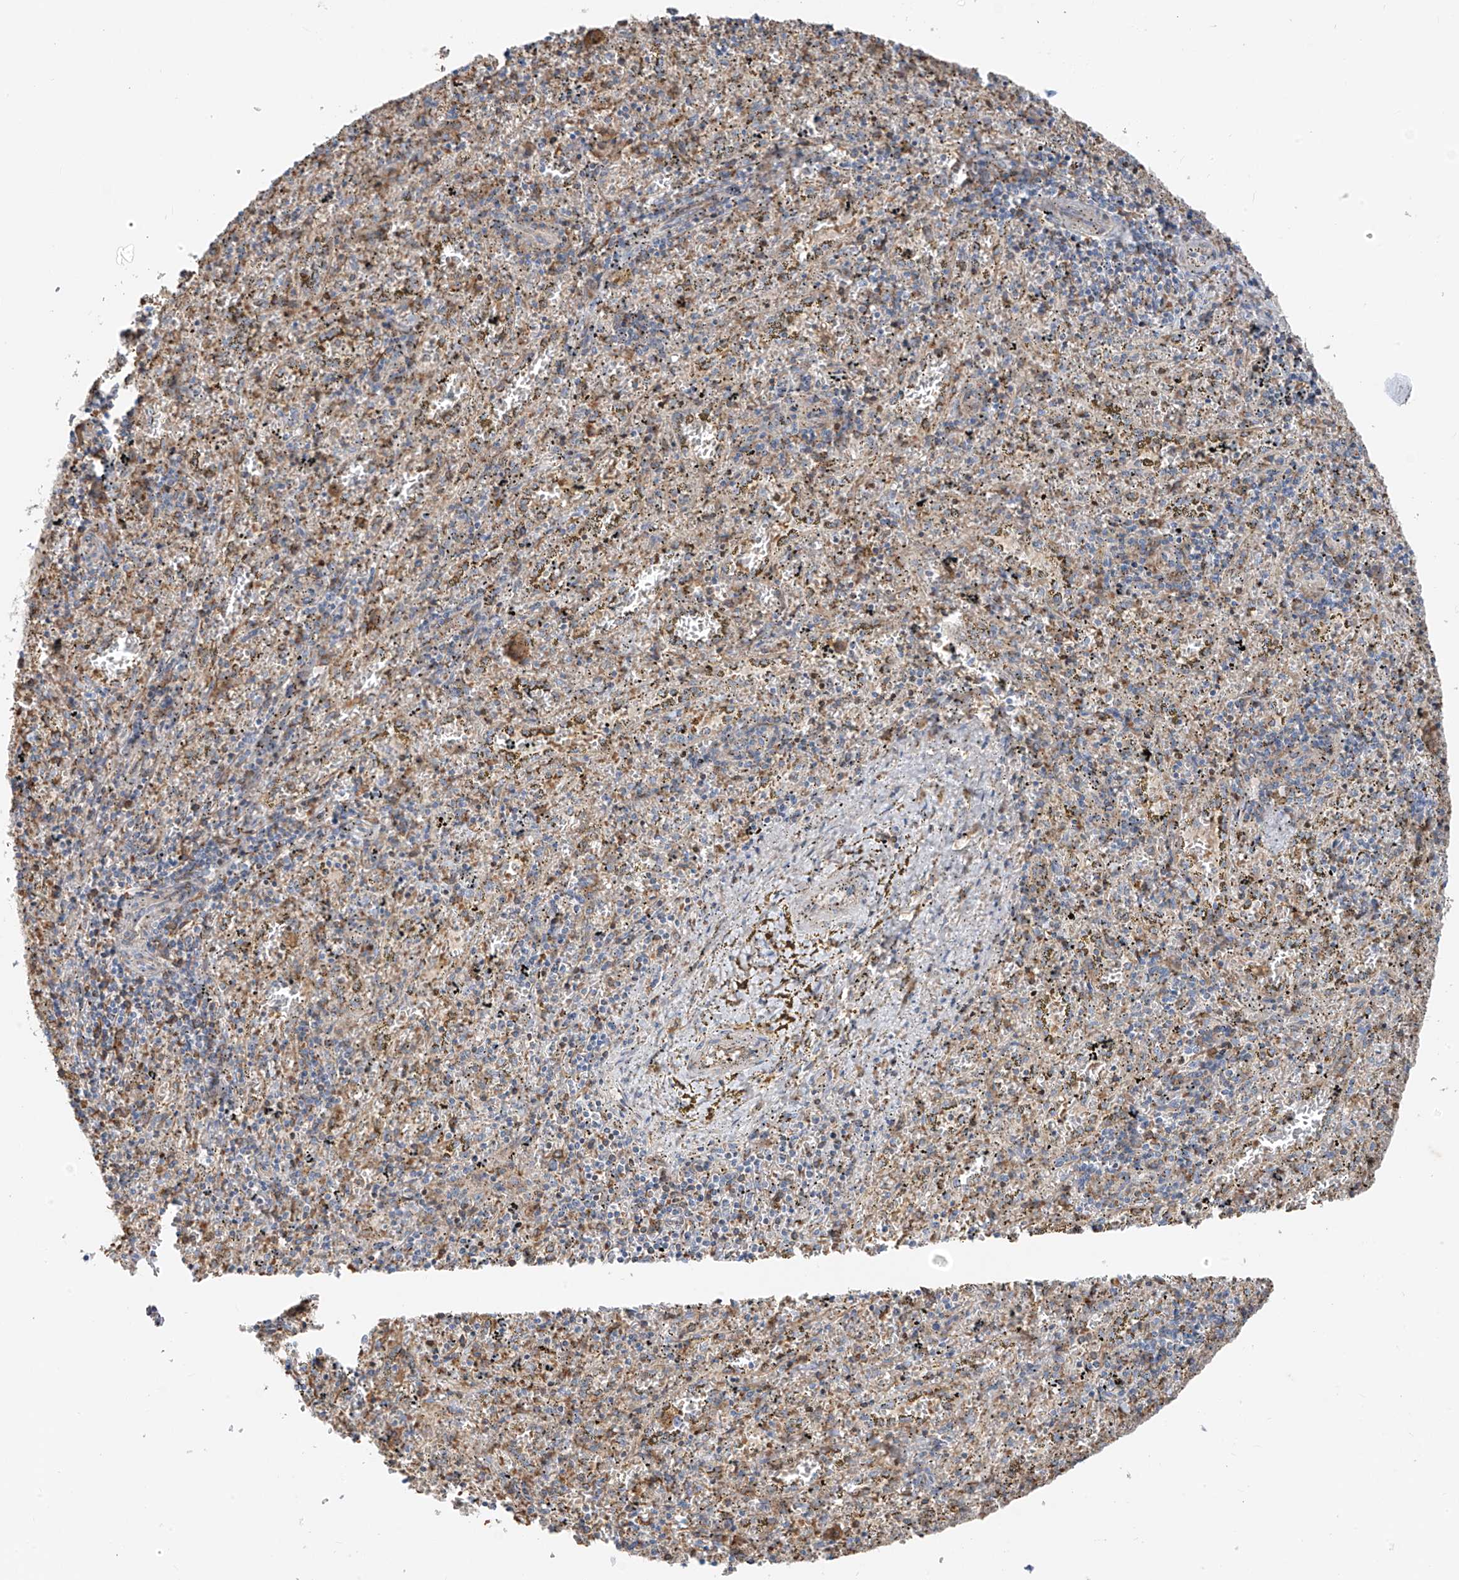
{"staining": {"intensity": "weak", "quantity": "25%-75%", "location": "cytoplasmic/membranous"}, "tissue": "spleen", "cell_type": "Cells in red pulp", "image_type": "normal", "snomed": [{"axis": "morphology", "description": "Normal tissue, NOS"}, {"axis": "topography", "description": "Spleen"}], "caption": "DAB (3,3'-diaminobenzidine) immunohistochemical staining of benign spleen displays weak cytoplasmic/membranous protein staining in approximately 25%-75% of cells in red pulp. (DAB (3,3'-diaminobenzidine) IHC, brown staining for protein, blue staining for nuclei).", "gene": "EOMES", "patient": {"sex": "male", "age": 11}}